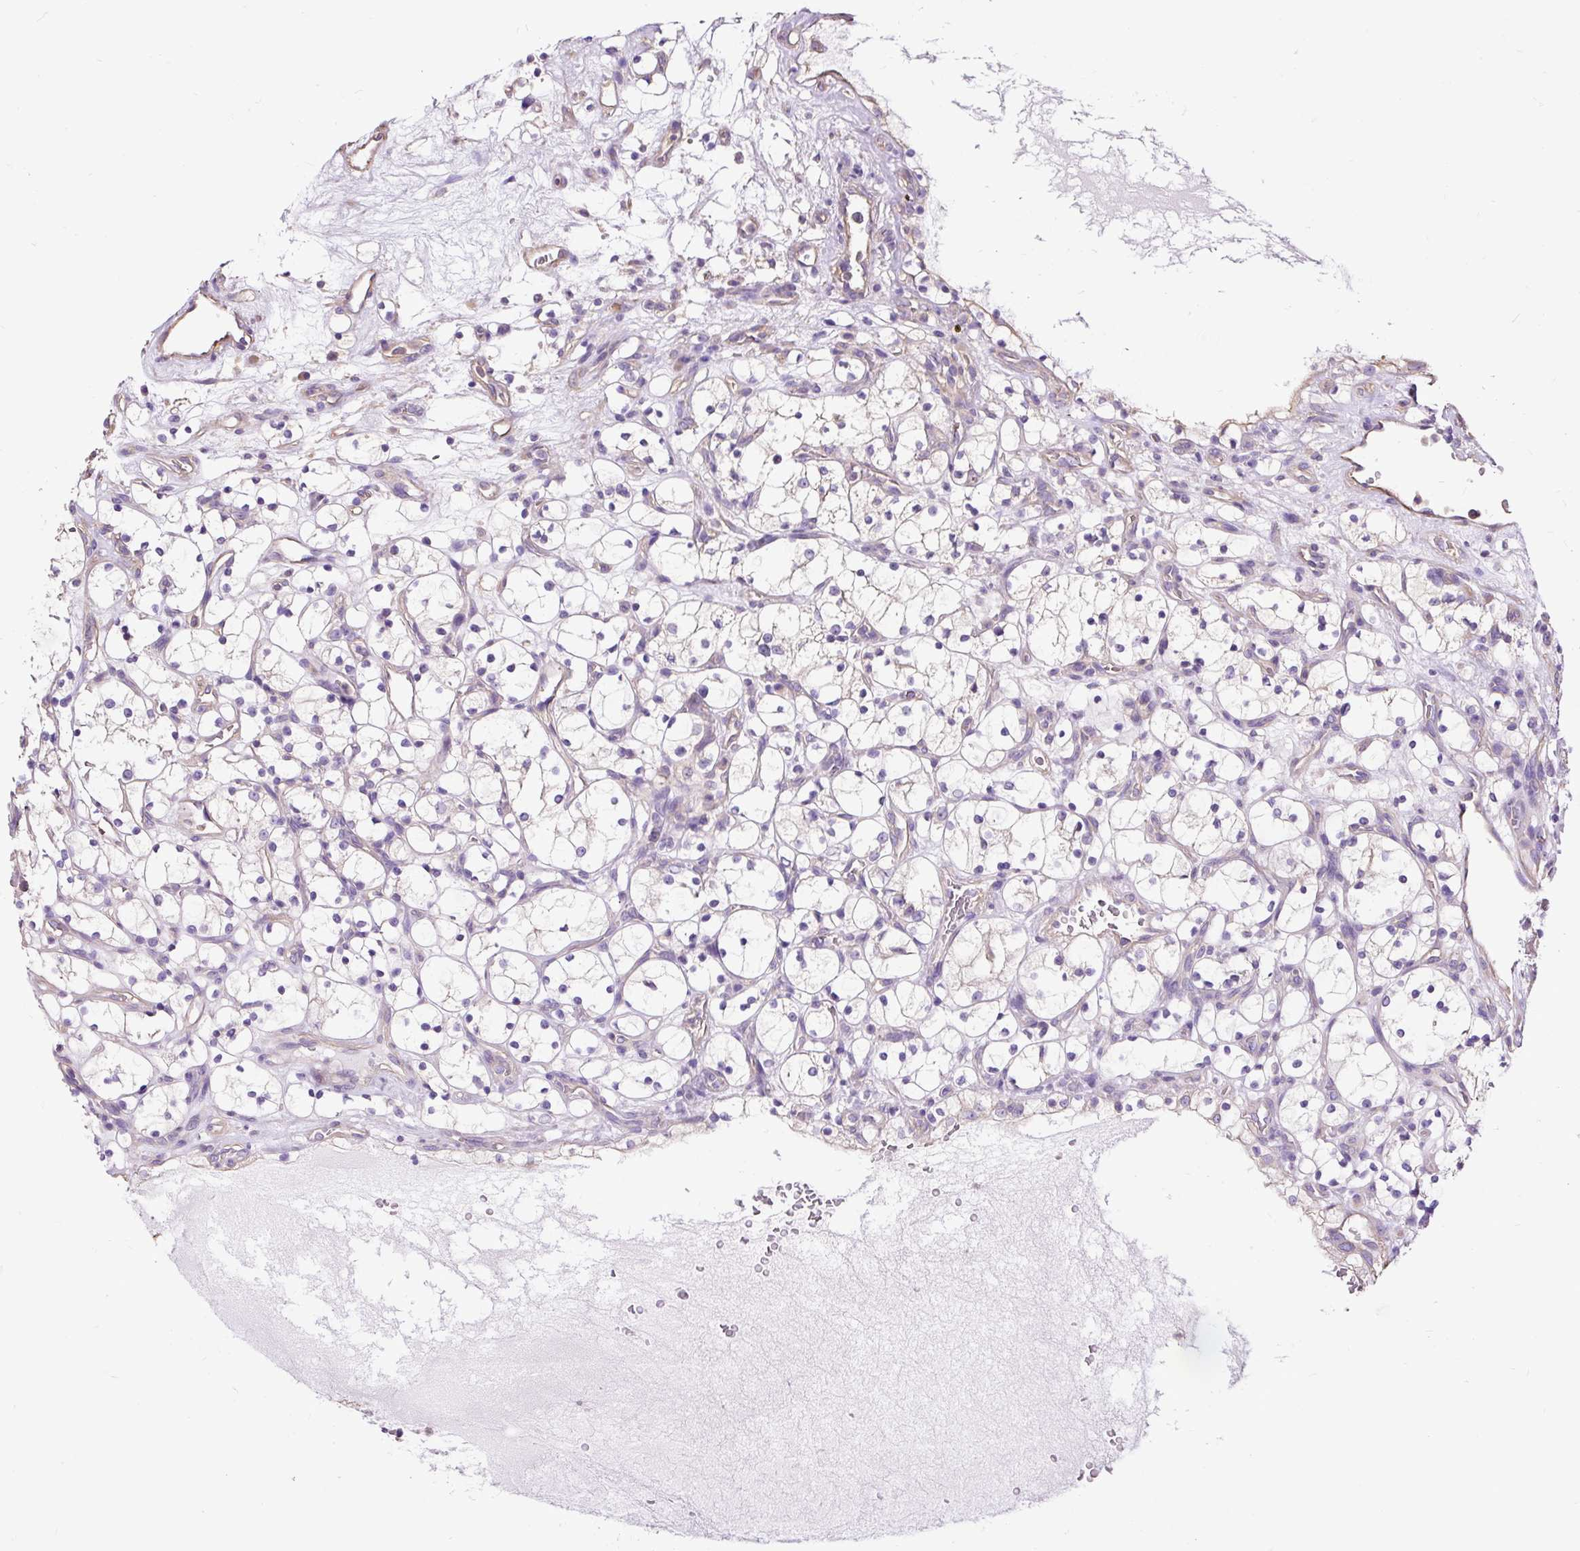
{"staining": {"intensity": "negative", "quantity": "none", "location": "none"}, "tissue": "renal cancer", "cell_type": "Tumor cells", "image_type": "cancer", "snomed": [{"axis": "morphology", "description": "Adenocarcinoma, NOS"}, {"axis": "topography", "description": "Kidney"}], "caption": "Tumor cells are negative for brown protein staining in renal cancer.", "gene": "PDIA2", "patient": {"sex": "female", "age": 69}}